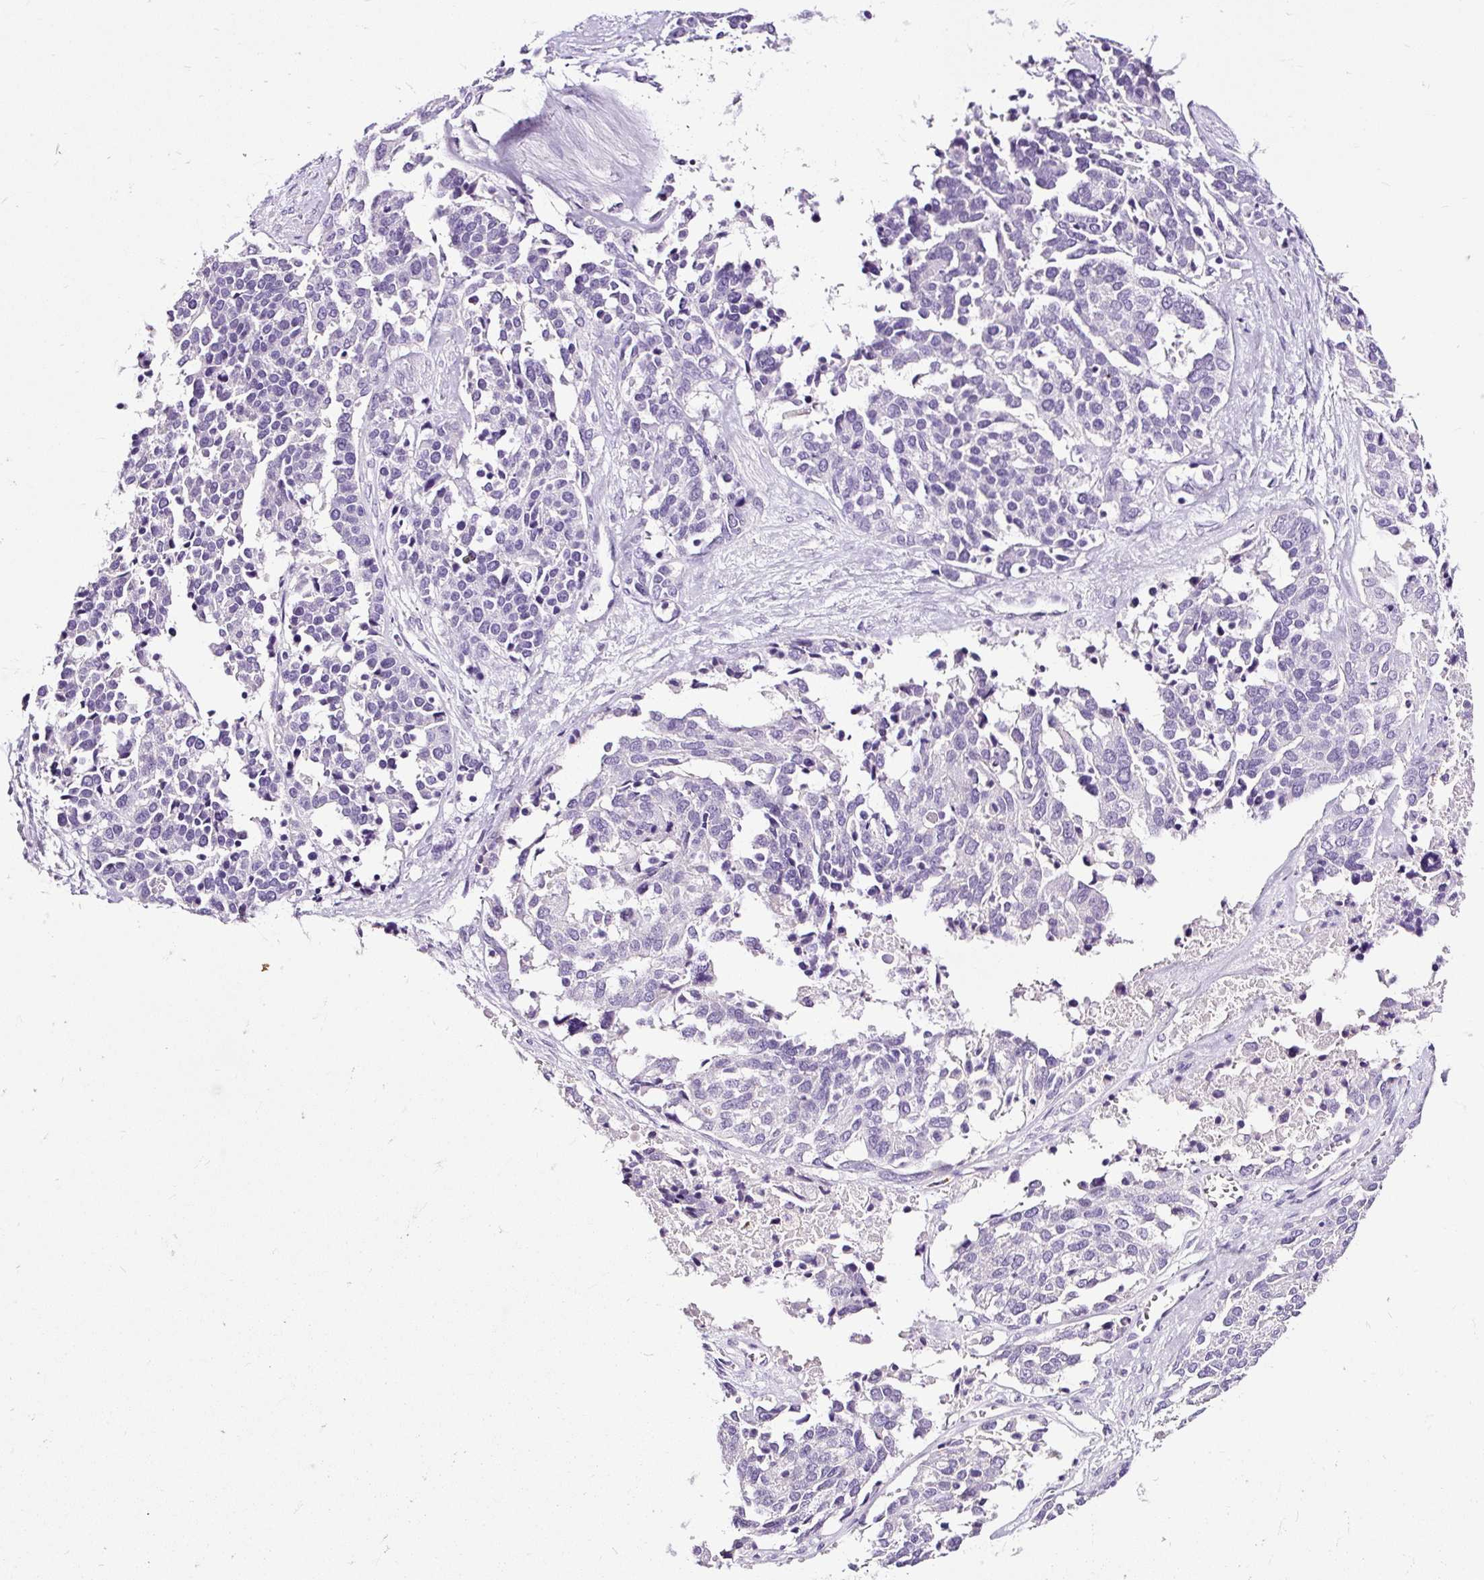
{"staining": {"intensity": "negative", "quantity": "none", "location": "none"}, "tissue": "ovarian cancer", "cell_type": "Tumor cells", "image_type": "cancer", "snomed": [{"axis": "morphology", "description": "Cystadenocarcinoma, serous, NOS"}, {"axis": "topography", "description": "Ovary"}], "caption": "The histopathology image shows no significant expression in tumor cells of ovarian cancer (serous cystadenocarcinoma).", "gene": "SLC7A8", "patient": {"sex": "female", "age": 44}}